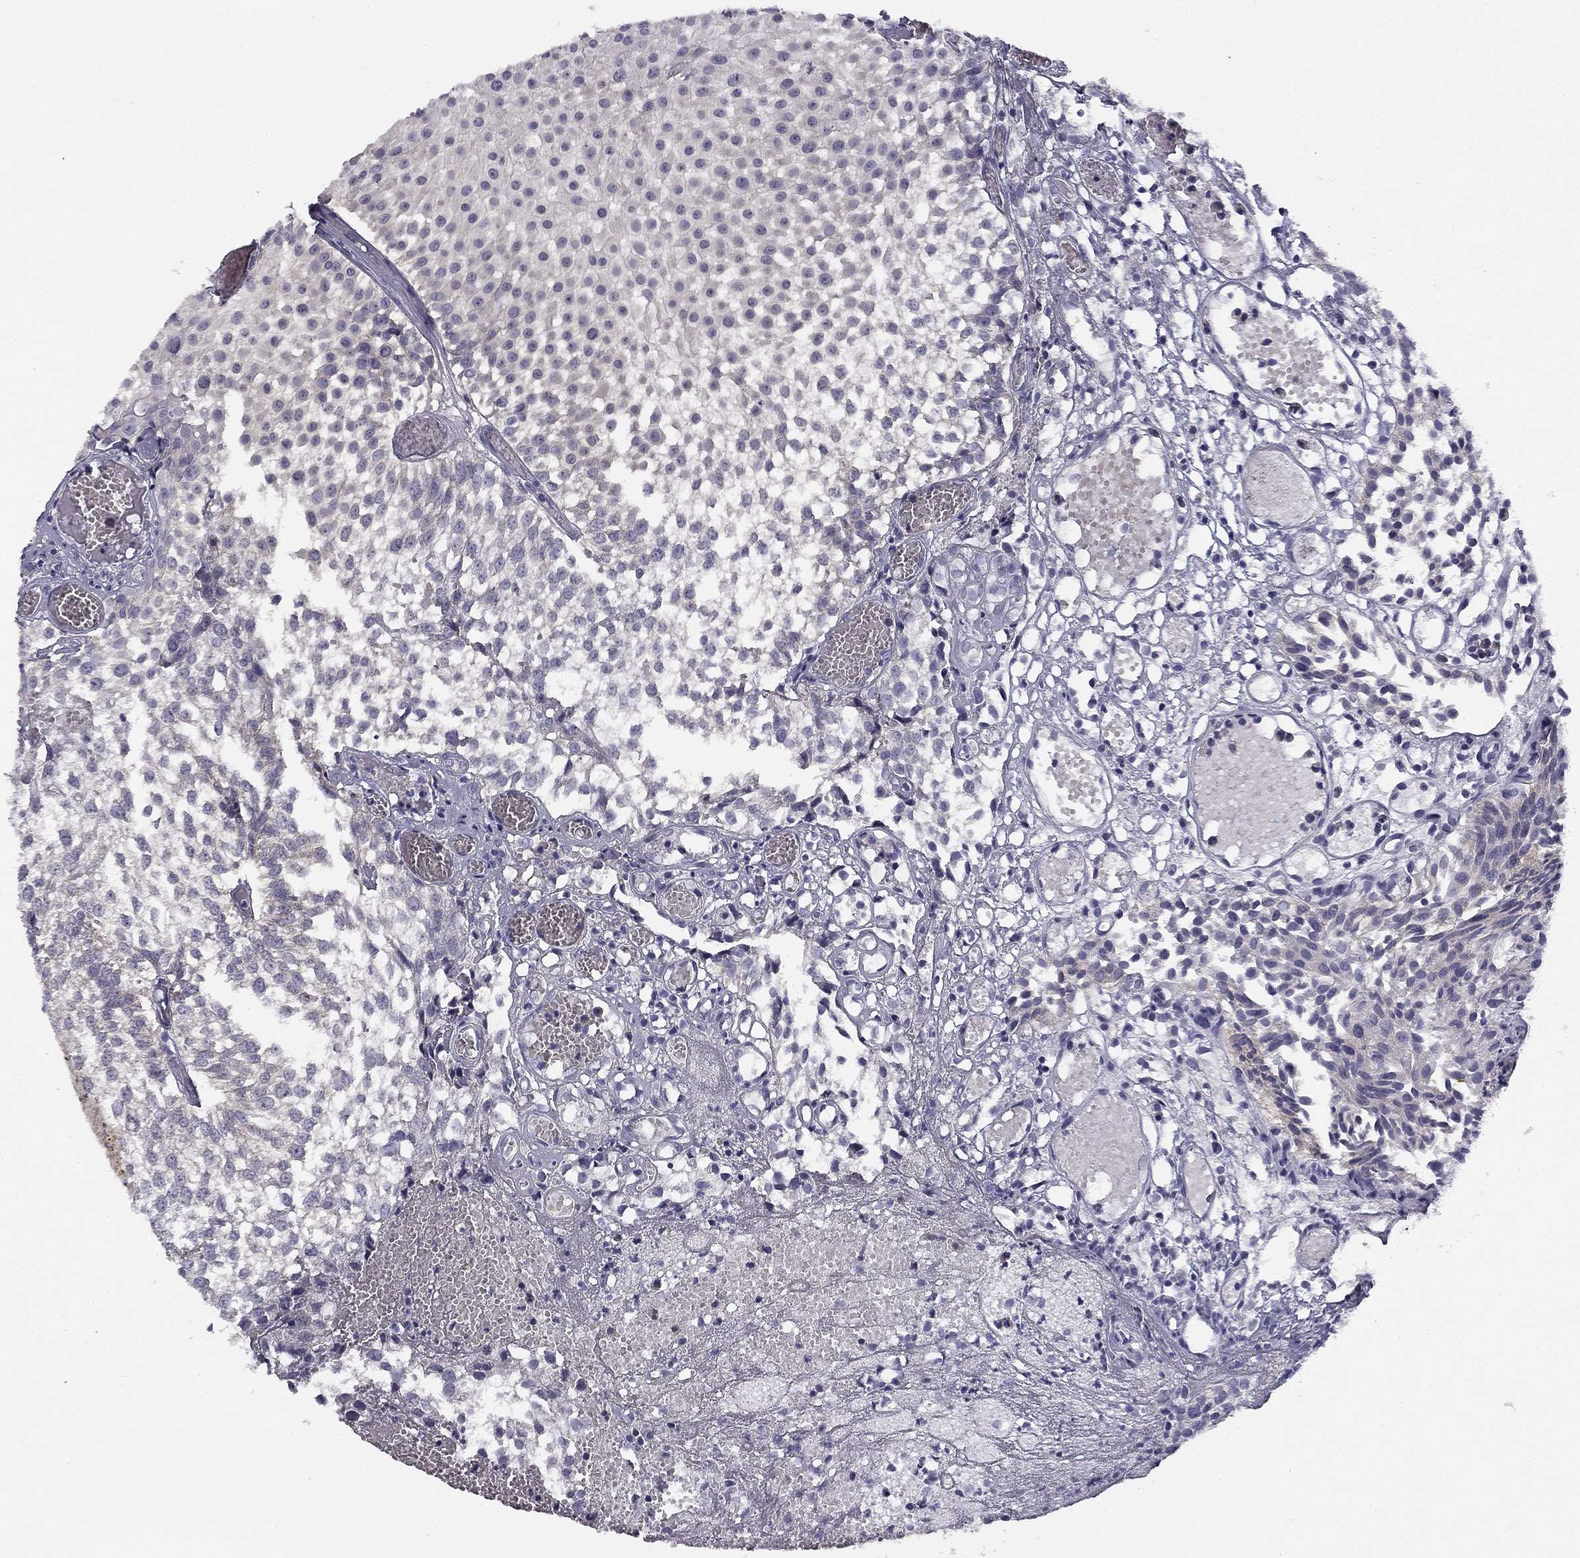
{"staining": {"intensity": "negative", "quantity": "none", "location": "none"}, "tissue": "urothelial cancer", "cell_type": "Tumor cells", "image_type": "cancer", "snomed": [{"axis": "morphology", "description": "Urothelial carcinoma, Low grade"}, {"axis": "topography", "description": "Urinary bladder"}], "caption": "Immunohistochemistry (IHC) image of neoplastic tissue: human urothelial carcinoma (low-grade) stained with DAB (3,3'-diaminobenzidine) displays no significant protein staining in tumor cells.", "gene": "CNR1", "patient": {"sex": "male", "age": 79}}